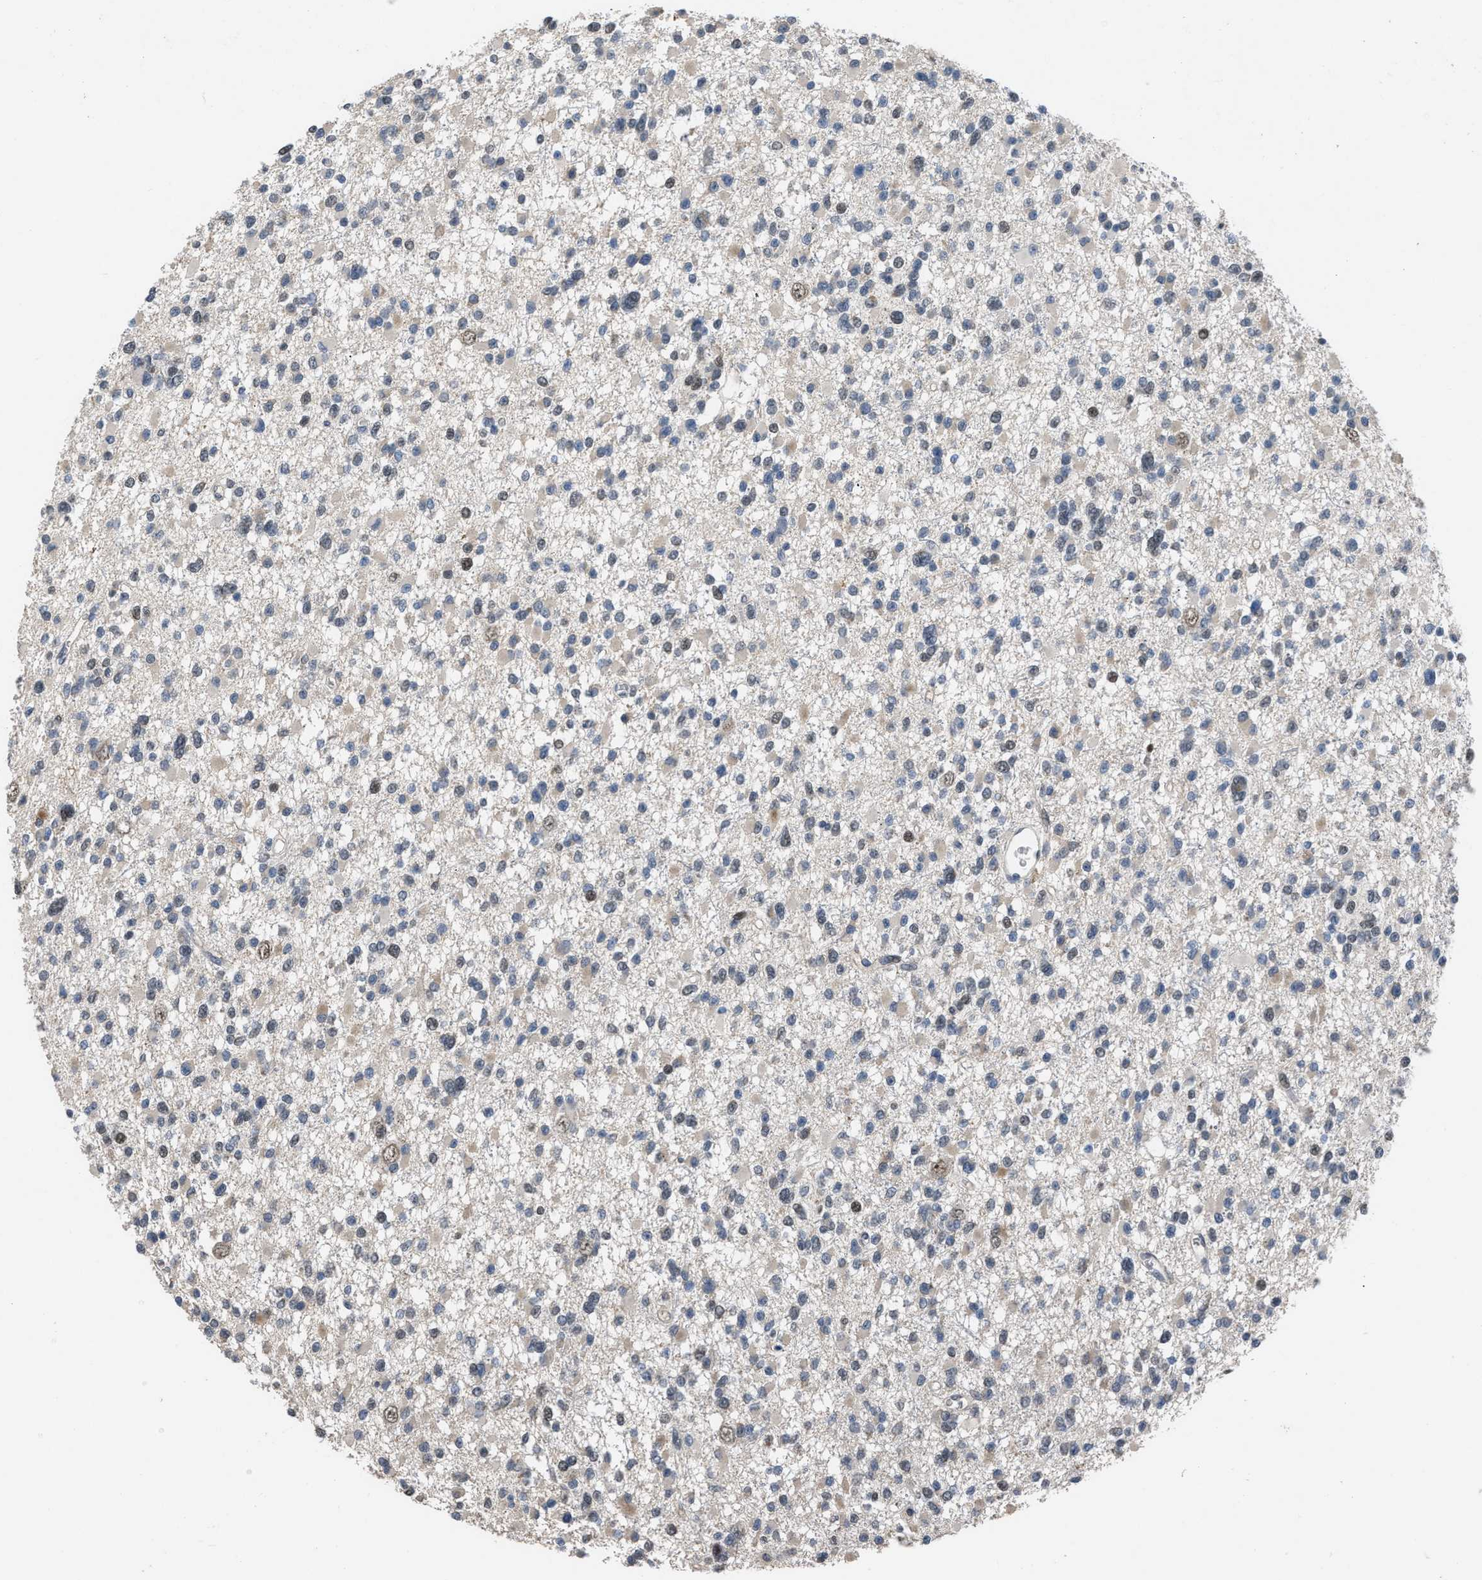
{"staining": {"intensity": "weak", "quantity": "<25%", "location": "cytoplasmic/membranous"}, "tissue": "glioma", "cell_type": "Tumor cells", "image_type": "cancer", "snomed": [{"axis": "morphology", "description": "Glioma, malignant, Low grade"}, {"axis": "topography", "description": "Brain"}], "caption": "The photomicrograph exhibits no significant expression in tumor cells of malignant low-grade glioma.", "gene": "SETDB1", "patient": {"sex": "female", "age": 22}}